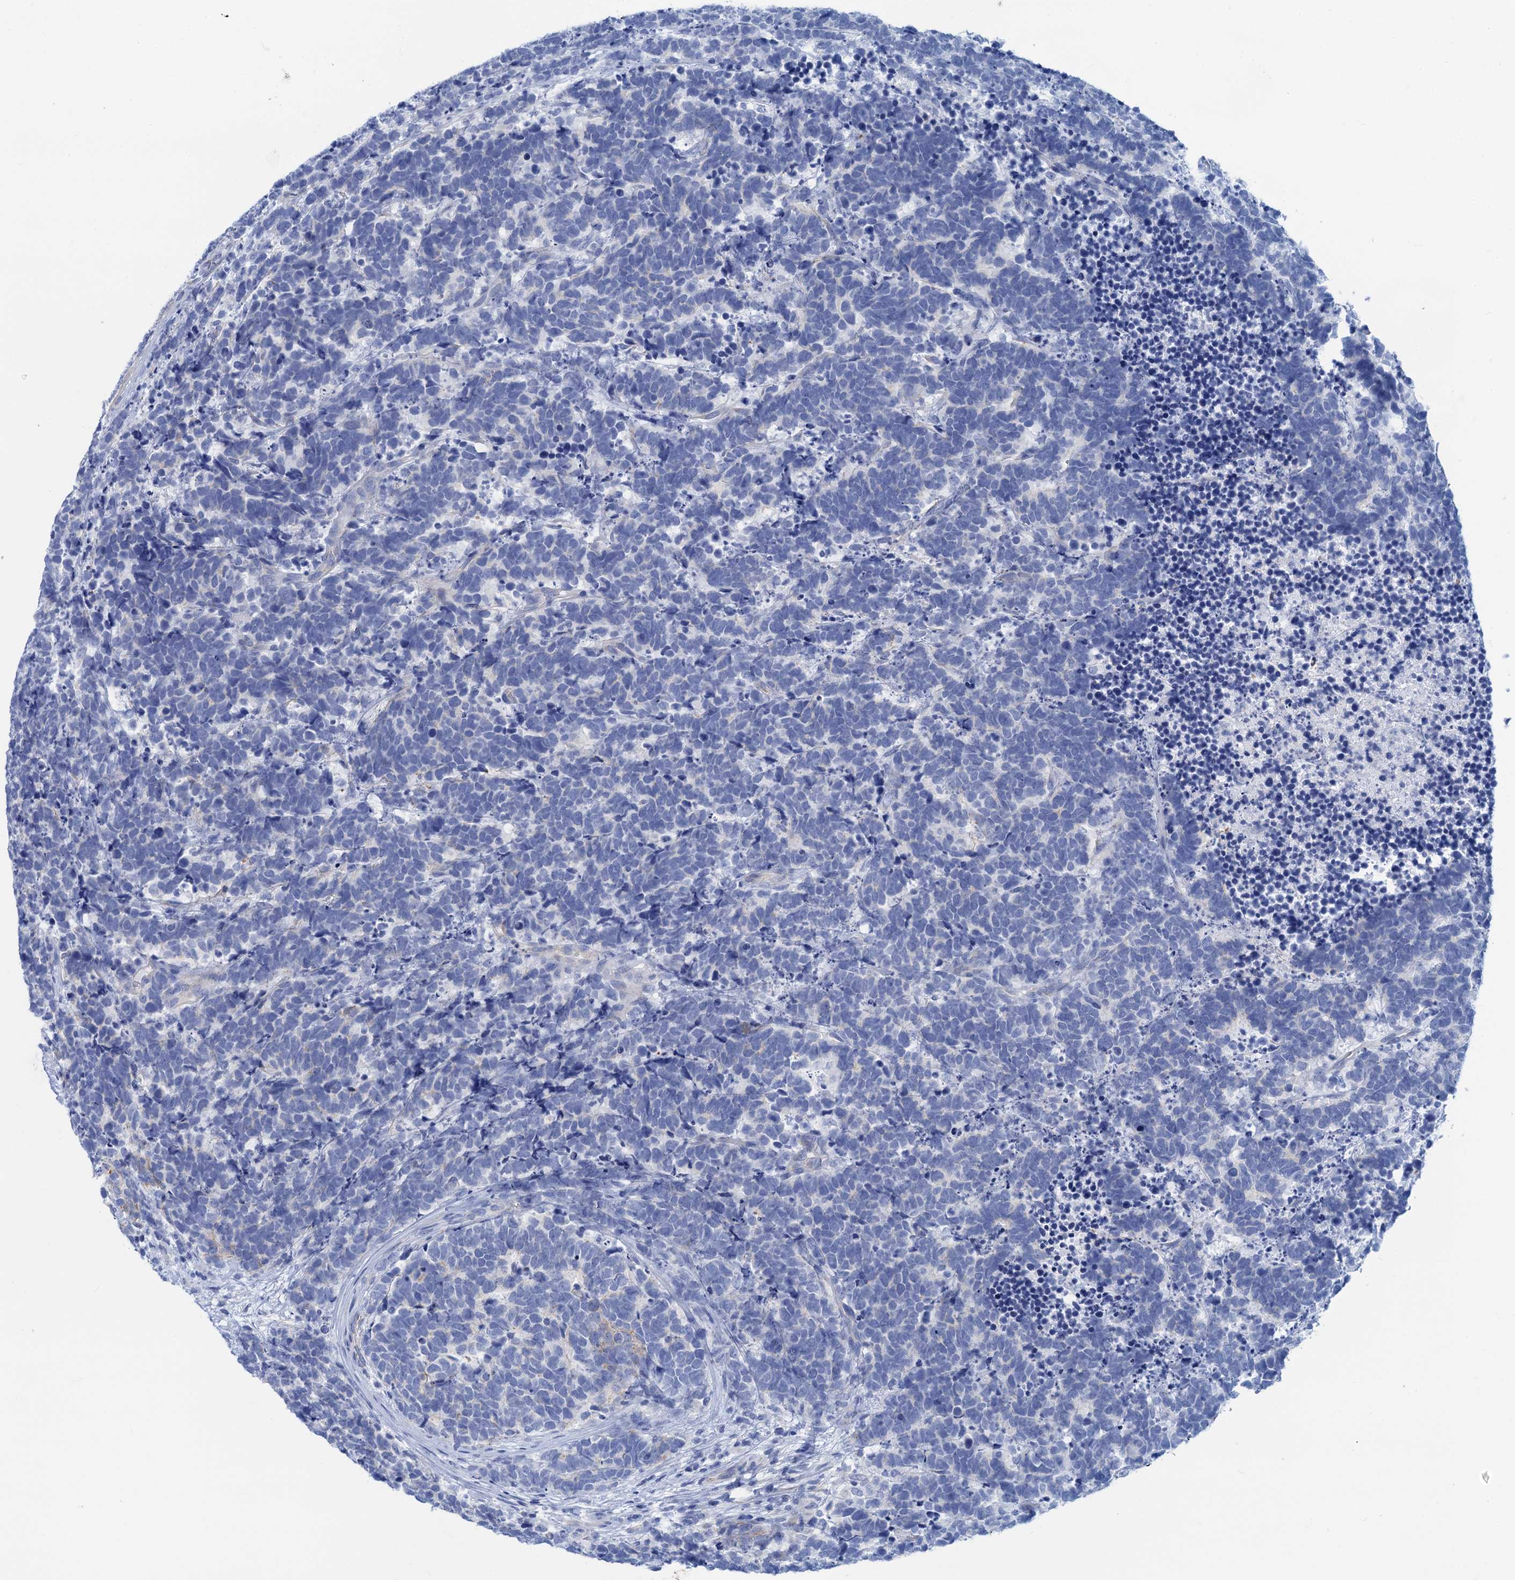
{"staining": {"intensity": "negative", "quantity": "none", "location": "none"}, "tissue": "carcinoid", "cell_type": "Tumor cells", "image_type": "cancer", "snomed": [{"axis": "morphology", "description": "Carcinoma, NOS"}, {"axis": "morphology", "description": "Carcinoid, malignant, NOS"}, {"axis": "topography", "description": "Urinary bladder"}], "caption": "DAB (3,3'-diaminobenzidine) immunohistochemical staining of carcinoma displays no significant staining in tumor cells.", "gene": "CALML5", "patient": {"sex": "male", "age": 57}}